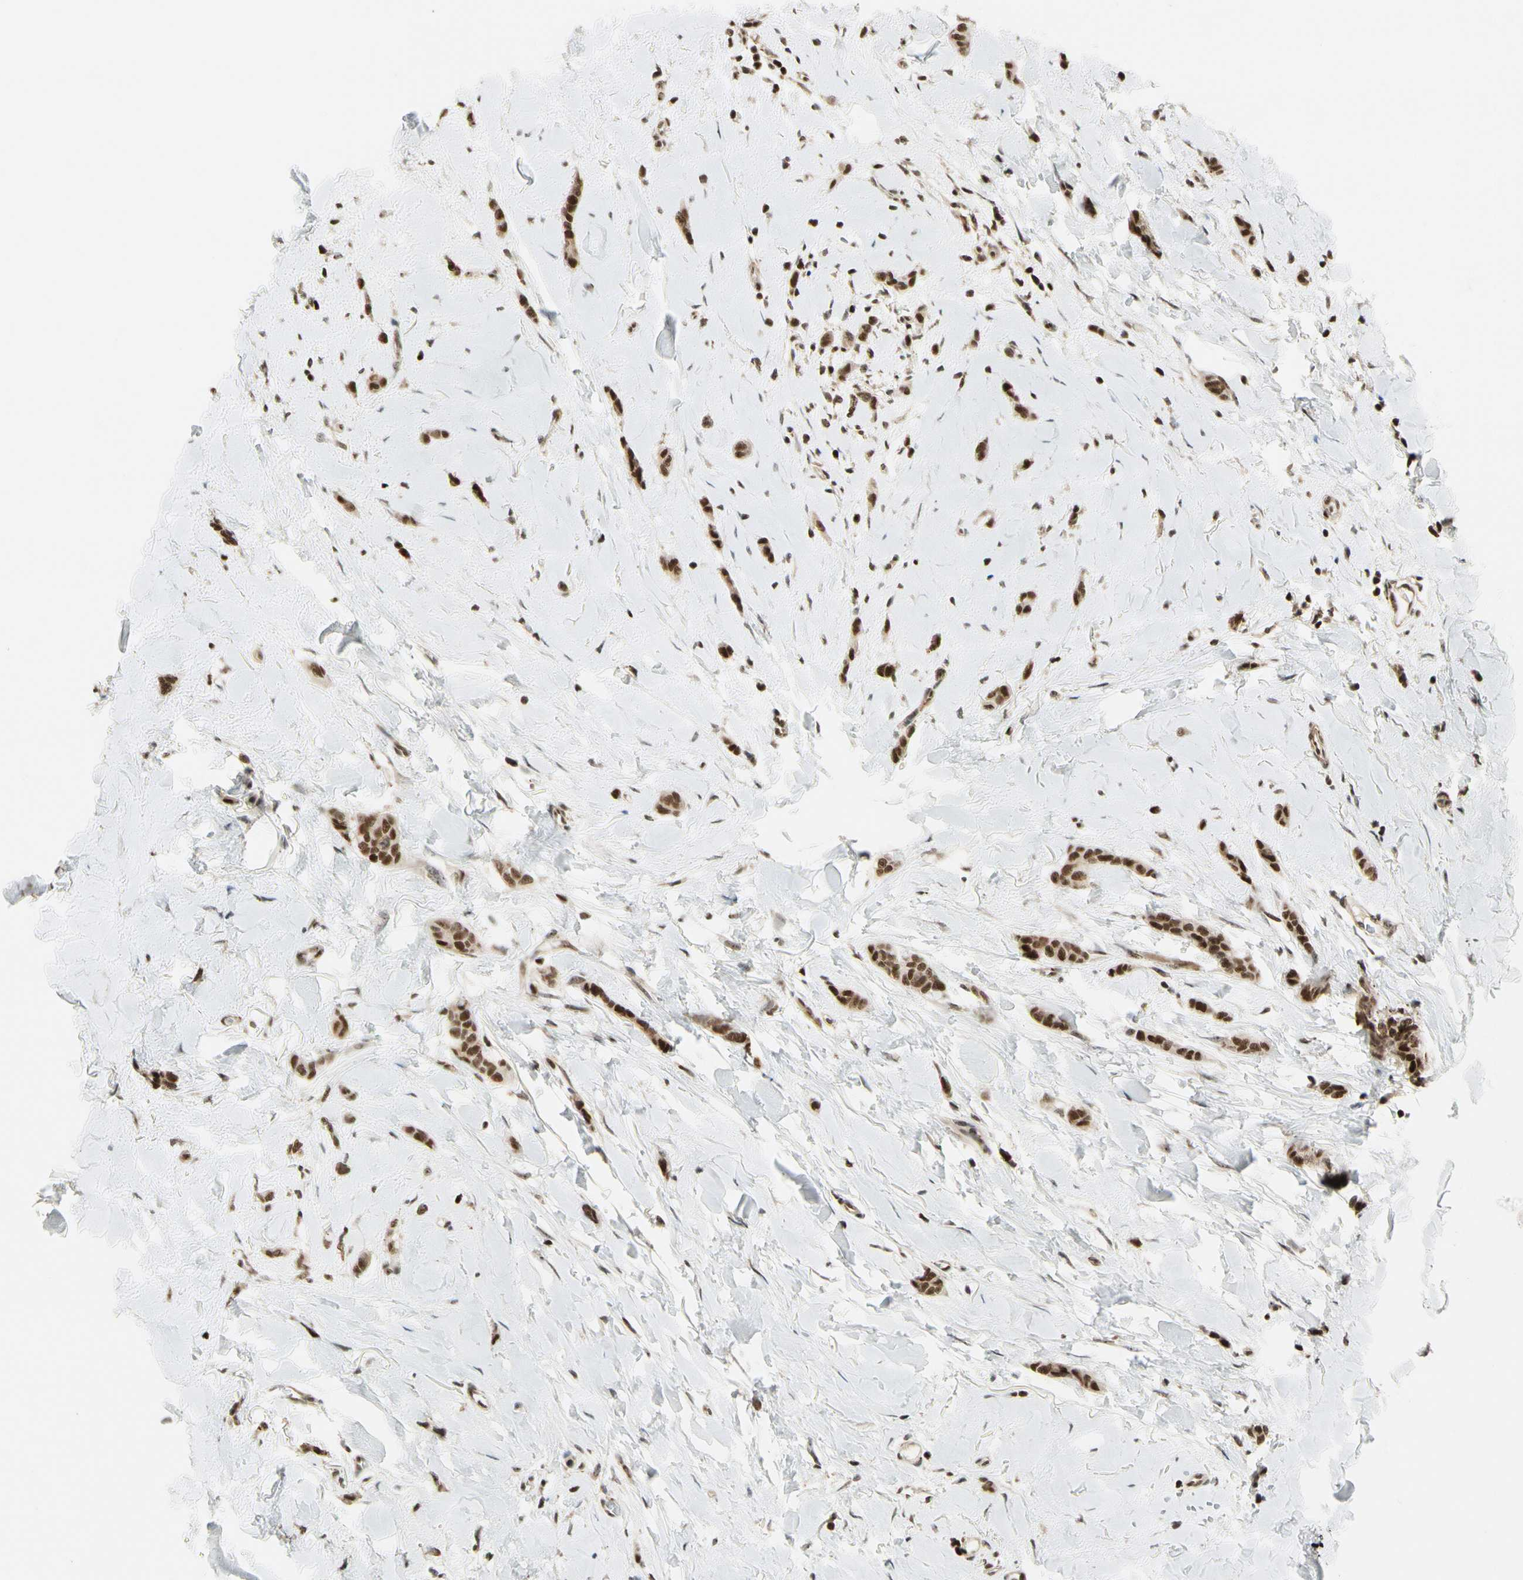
{"staining": {"intensity": "strong", "quantity": ">75%", "location": "cytoplasmic/membranous,nuclear"}, "tissue": "breast cancer", "cell_type": "Tumor cells", "image_type": "cancer", "snomed": [{"axis": "morphology", "description": "Lobular carcinoma"}, {"axis": "topography", "description": "Skin"}, {"axis": "topography", "description": "Breast"}], "caption": "Approximately >75% of tumor cells in human breast cancer display strong cytoplasmic/membranous and nuclear protein expression as visualized by brown immunohistochemical staining.", "gene": "DAXX", "patient": {"sex": "female", "age": 46}}